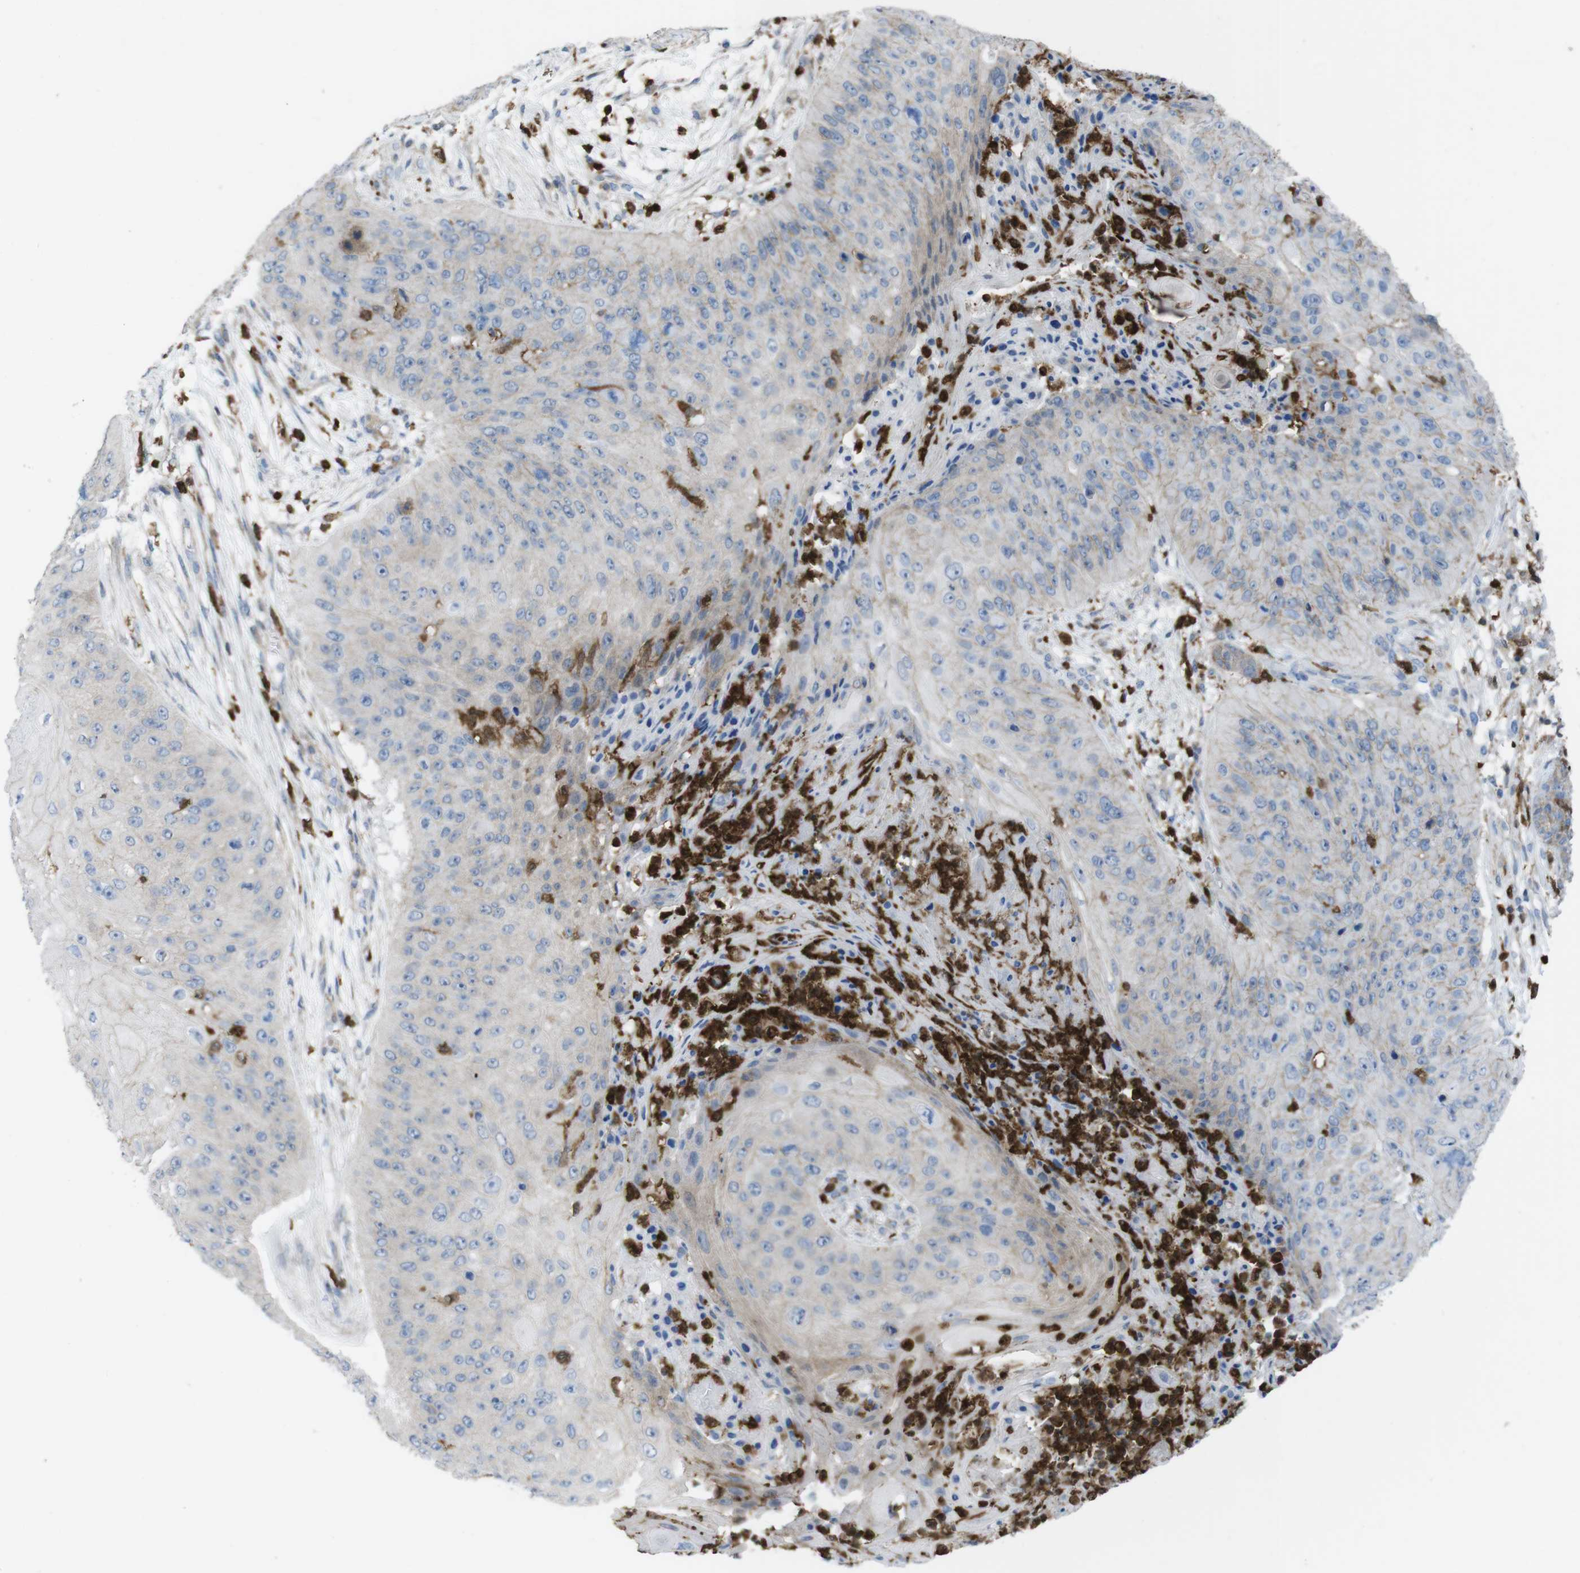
{"staining": {"intensity": "weak", "quantity": ">75%", "location": "cytoplasmic/membranous"}, "tissue": "skin cancer", "cell_type": "Tumor cells", "image_type": "cancer", "snomed": [{"axis": "morphology", "description": "Squamous cell carcinoma, NOS"}, {"axis": "topography", "description": "Skin"}], "caption": "A brown stain shows weak cytoplasmic/membranous positivity of a protein in human skin squamous cell carcinoma tumor cells. The staining was performed using DAB (3,3'-diaminobenzidine) to visualize the protein expression in brown, while the nuclei were stained in blue with hematoxylin (Magnification: 20x).", "gene": "PRKCD", "patient": {"sex": "female", "age": 80}}